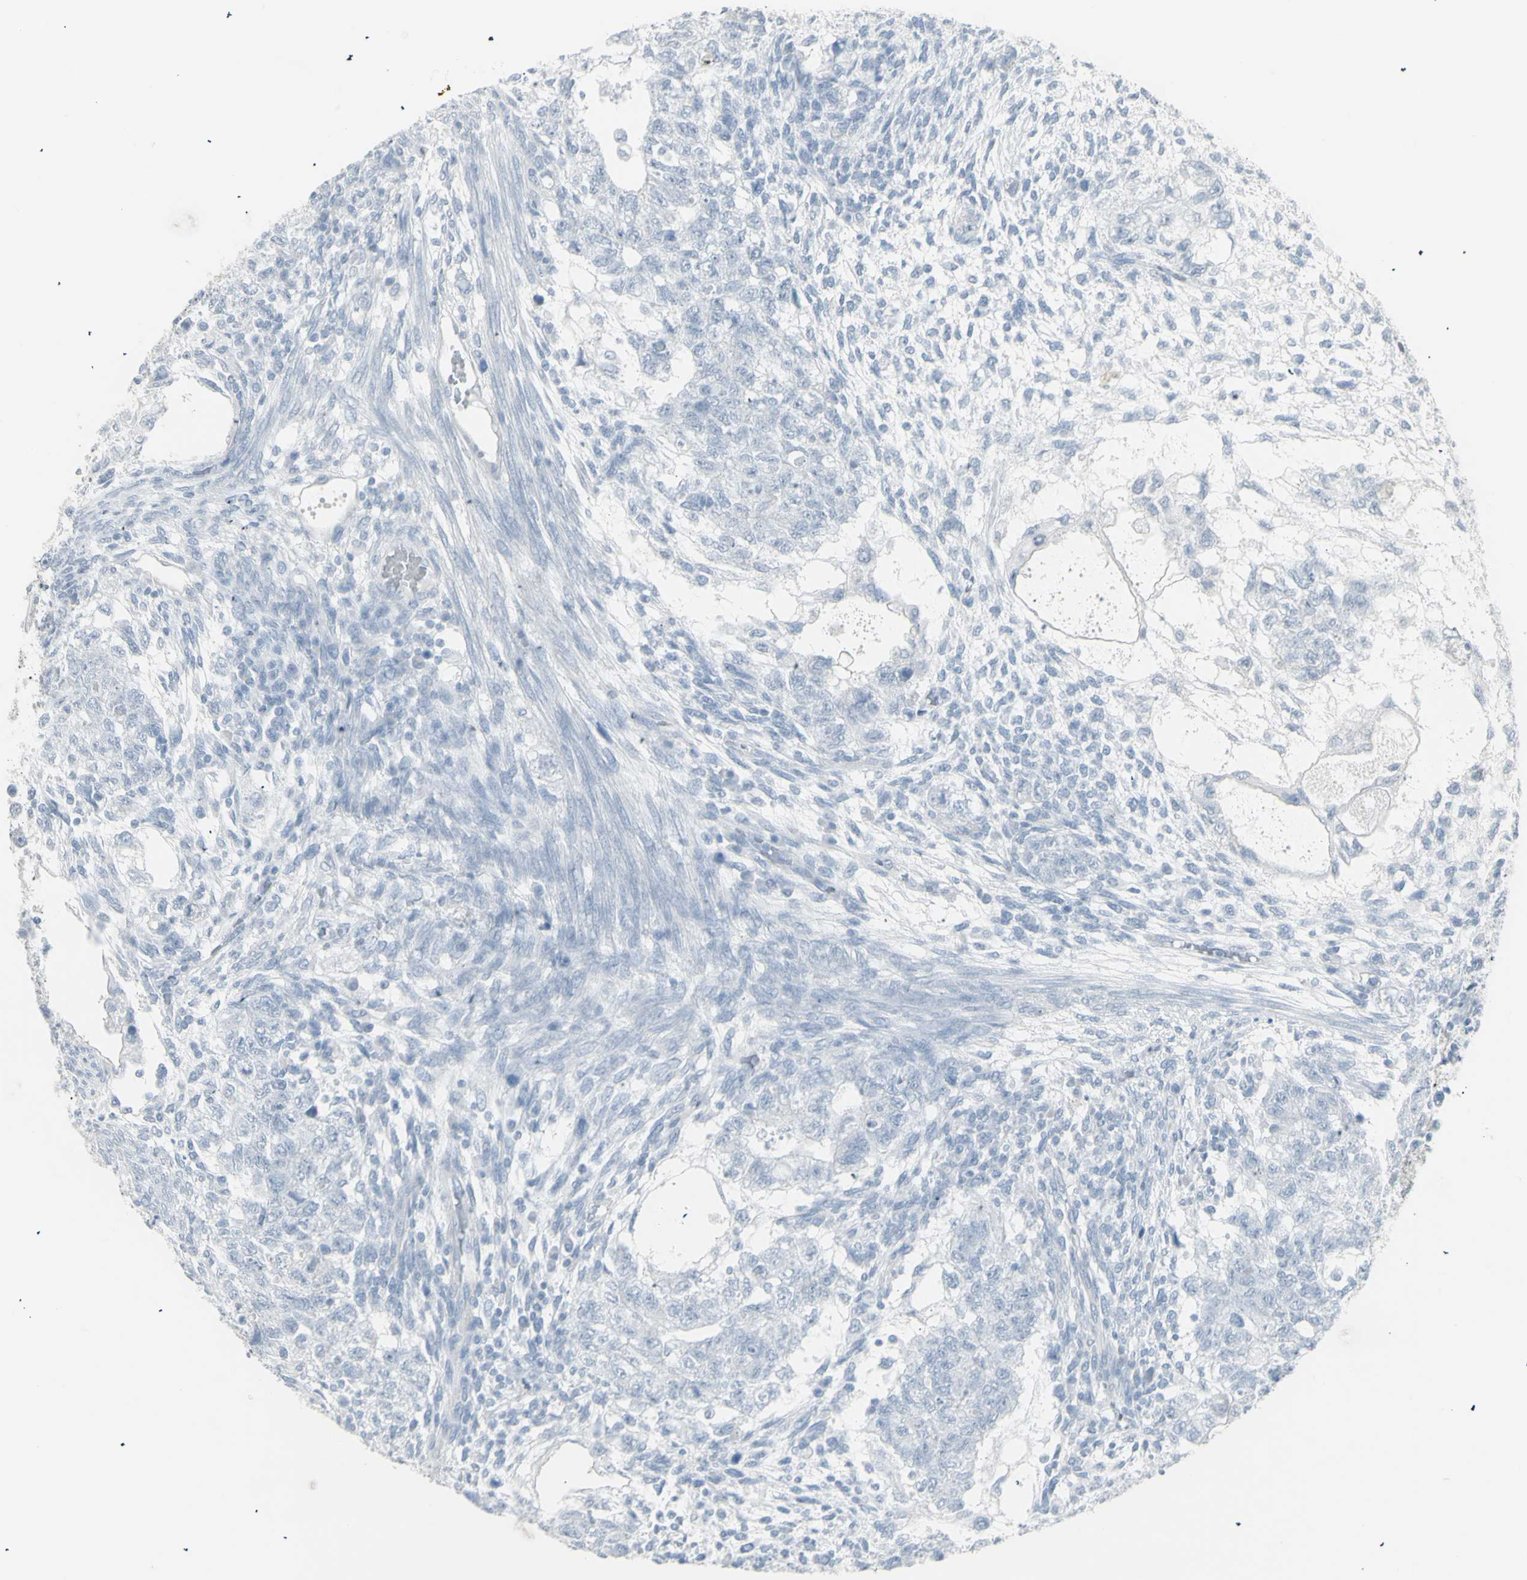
{"staining": {"intensity": "negative", "quantity": "none", "location": "none"}, "tissue": "testis cancer", "cell_type": "Tumor cells", "image_type": "cancer", "snomed": [{"axis": "morphology", "description": "Normal tissue, NOS"}, {"axis": "morphology", "description": "Carcinoma, Embryonal, NOS"}, {"axis": "topography", "description": "Testis"}], "caption": "This image is of embryonal carcinoma (testis) stained with immunohistochemistry to label a protein in brown with the nuclei are counter-stained blue. There is no expression in tumor cells.", "gene": "YBX2", "patient": {"sex": "male", "age": 36}}